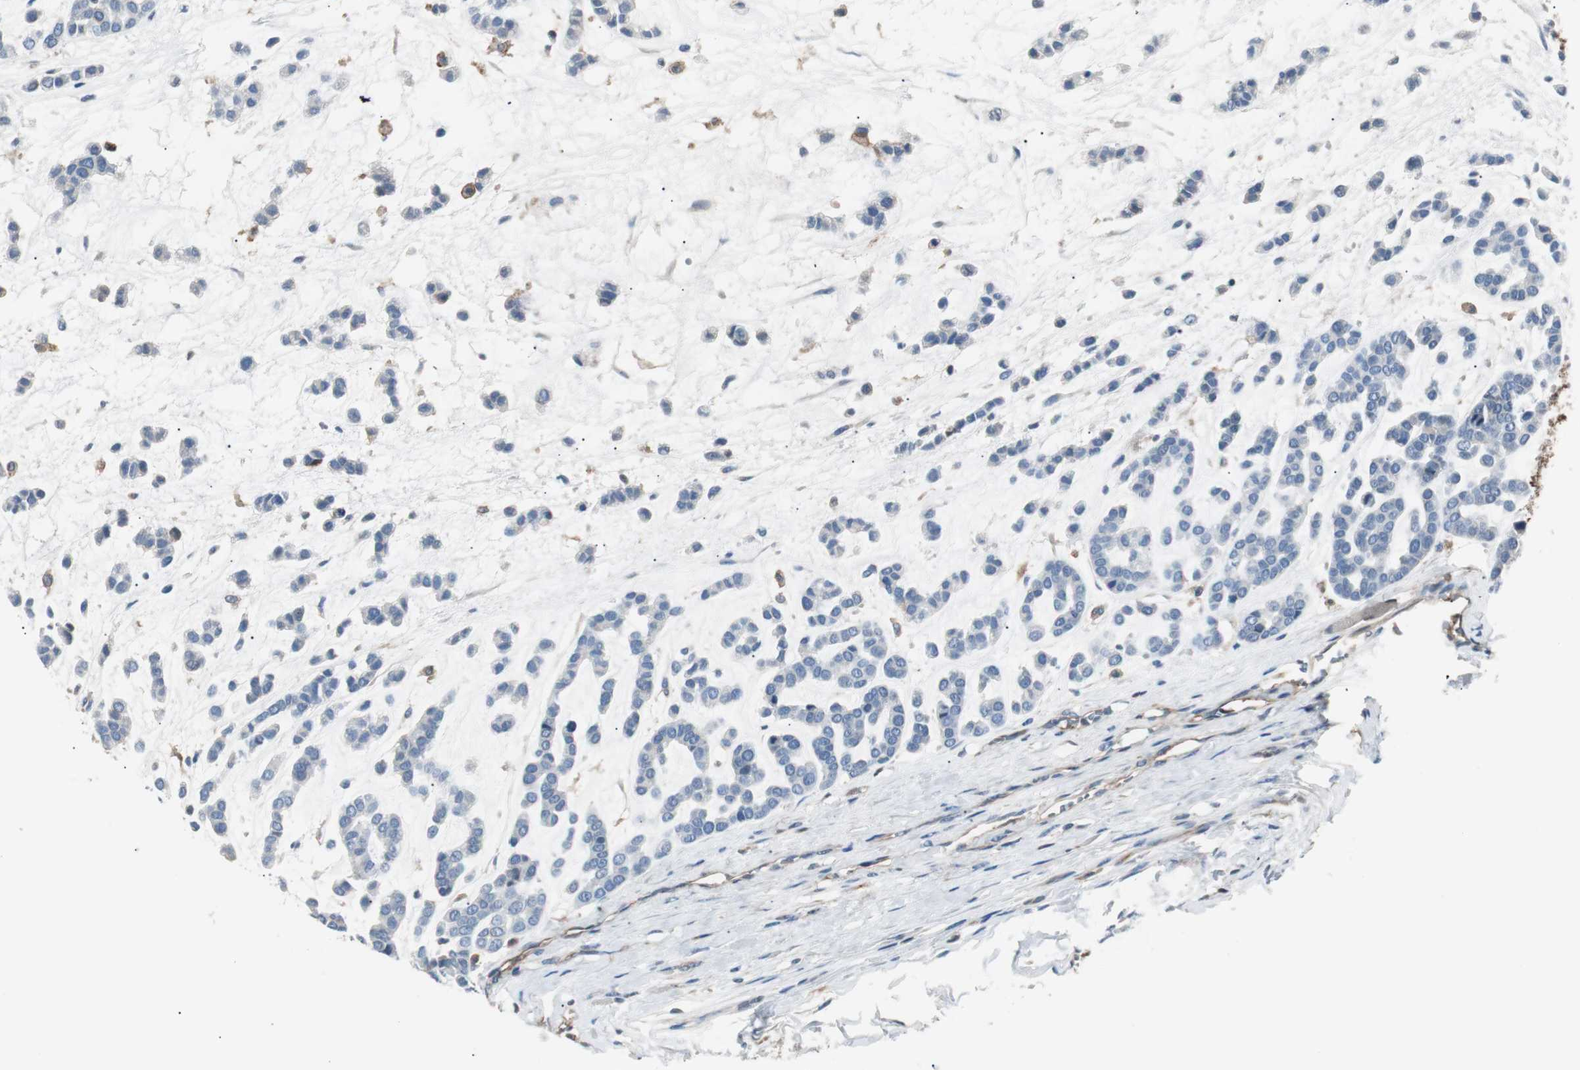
{"staining": {"intensity": "negative", "quantity": "none", "location": "none"}, "tissue": "head and neck cancer", "cell_type": "Tumor cells", "image_type": "cancer", "snomed": [{"axis": "morphology", "description": "Adenocarcinoma, NOS"}, {"axis": "morphology", "description": "Adenoma, NOS"}, {"axis": "topography", "description": "Head-Neck"}], "caption": "High magnification brightfield microscopy of head and neck adenocarcinoma stained with DAB (brown) and counterstained with hematoxylin (blue): tumor cells show no significant staining.", "gene": "B2M", "patient": {"sex": "female", "age": 55}}